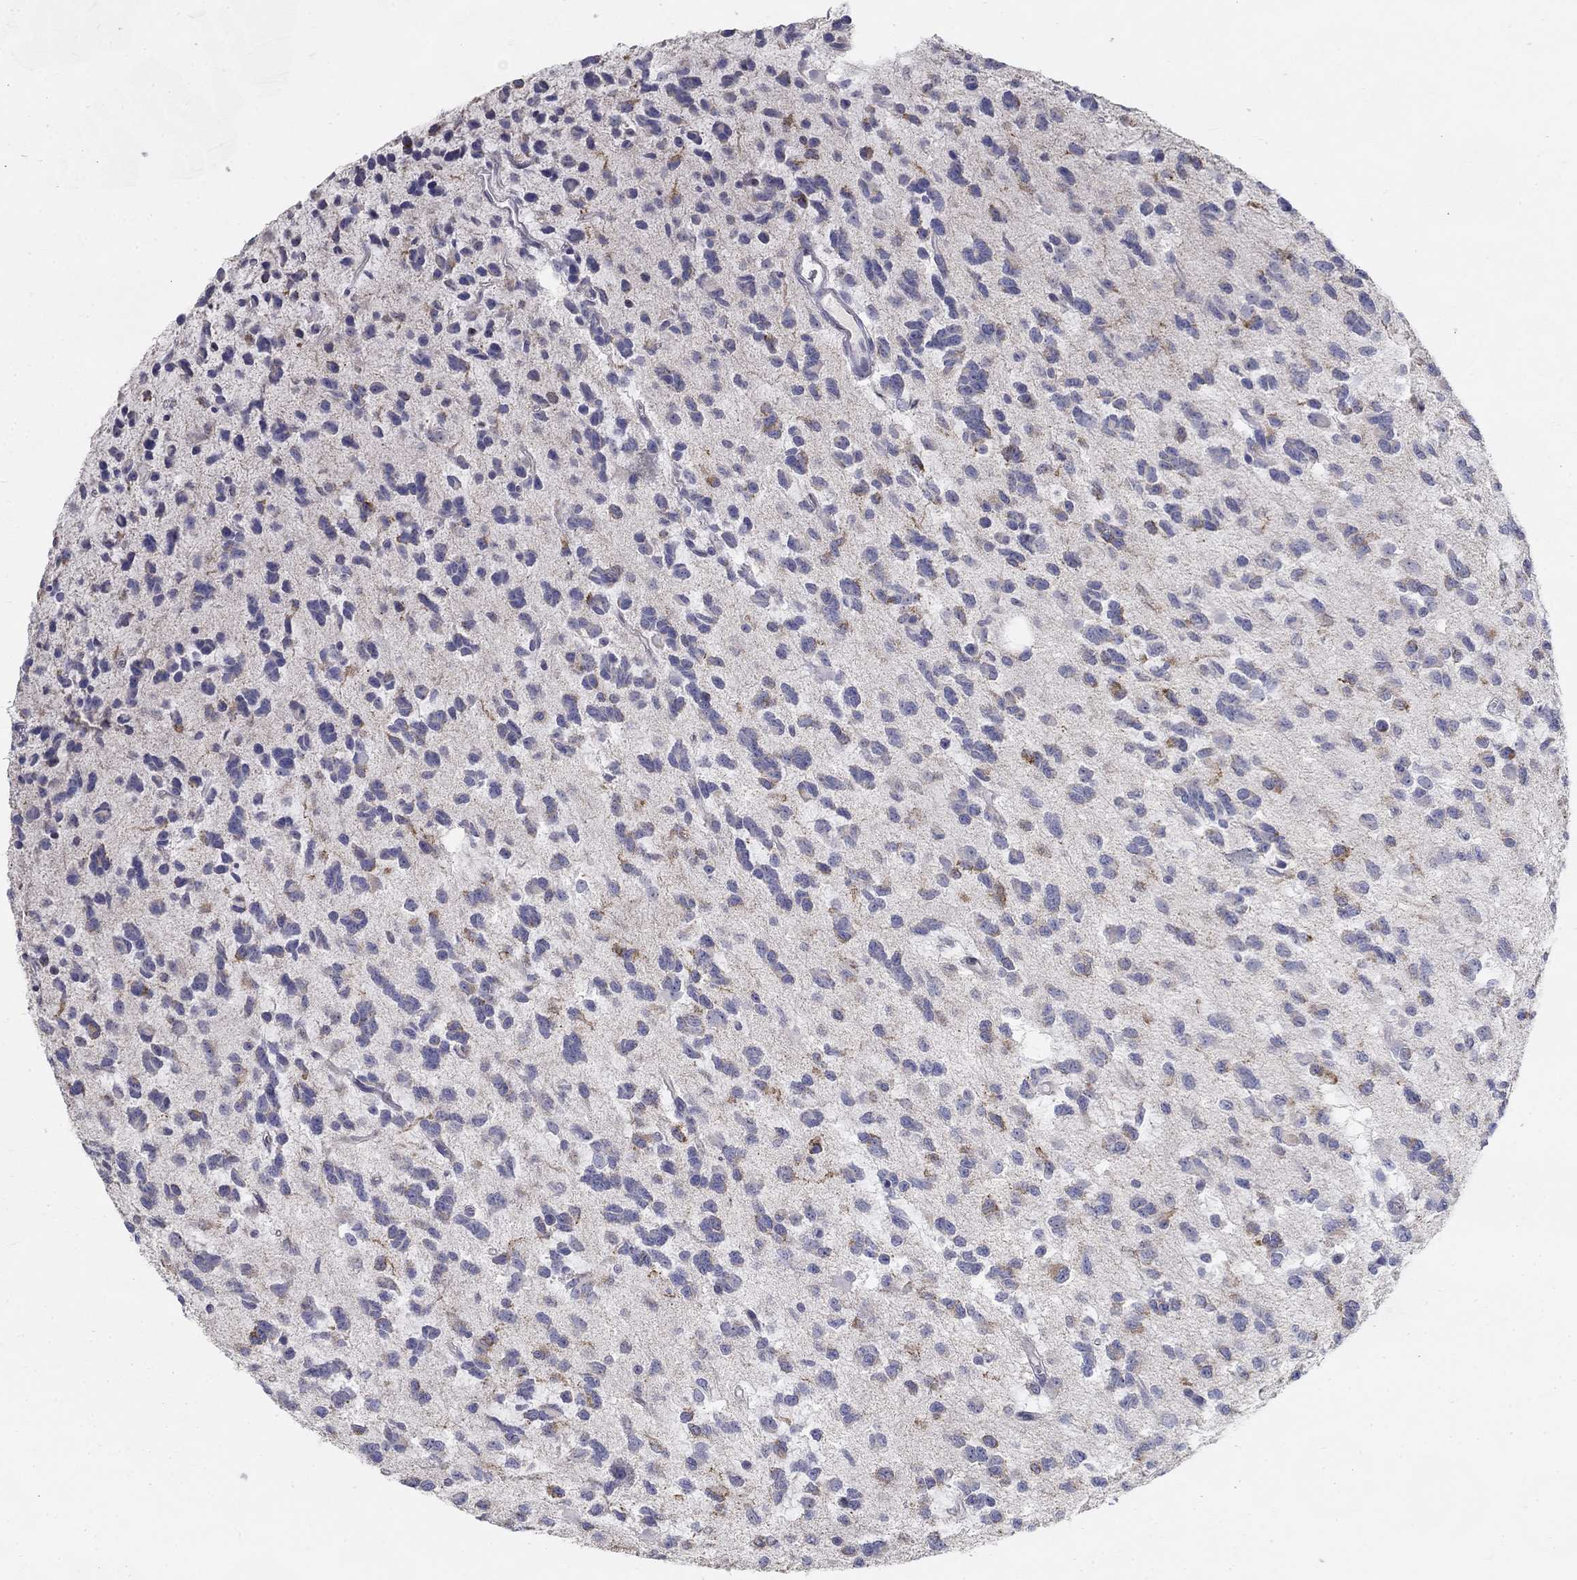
{"staining": {"intensity": "moderate", "quantity": "<25%", "location": "cytoplasmic/membranous"}, "tissue": "glioma", "cell_type": "Tumor cells", "image_type": "cancer", "snomed": [{"axis": "morphology", "description": "Glioma, malignant, Low grade"}, {"axis": "topography", "description": "Brain"}], "caption": "Immunohistochemical staining of glioma demonstrates low levels of moderate cytoplasmic/membranous protein positivity in approximately <25% of tumor cells.", "gene": "GUCA1A", "patient": {"sex": "female", "age": 45}}